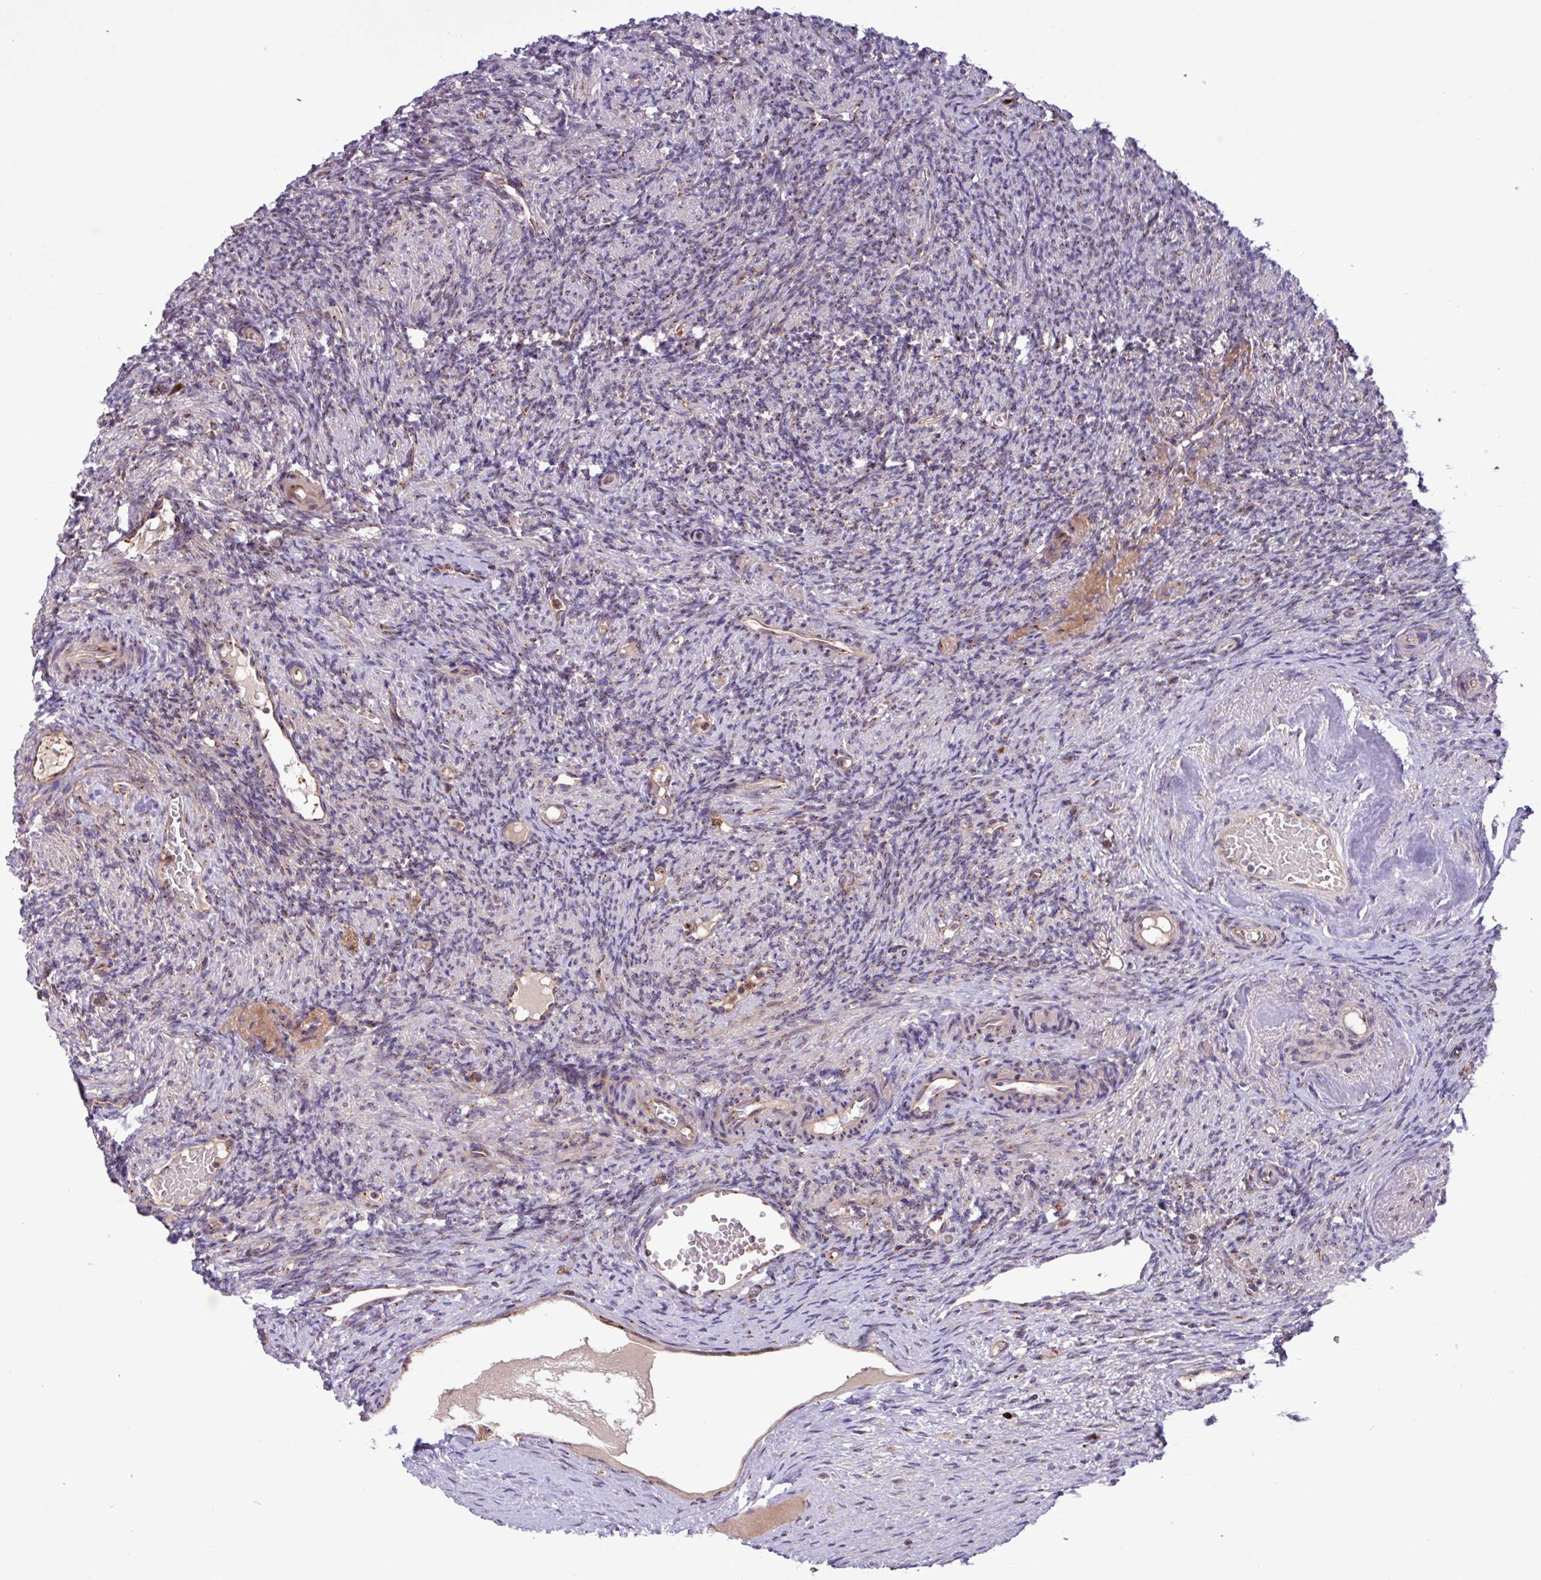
{"staining": {"intensity": "moderate", "quantity": ">75%", "location": "cytoplasmic/membranous"}, "tissue": "ovary", "cell_type": "Follicle cells", "image_type": "normal", "snomed": [{"axis": "morphology", "description": "Normal tissue, NOS"}, {"axis": "topography", "description": "Ovary"}], "caption": "Ovary stained for a protein exhibits moderate cytoplasmic/membranous positivity in follicle cells. (DAB (3,3'-diaminobenzidine) IHC, brown staining for protein, blue staining for nuclei).", "gene": "RAB19", "patient": {"sex": "female", "age": 51}}